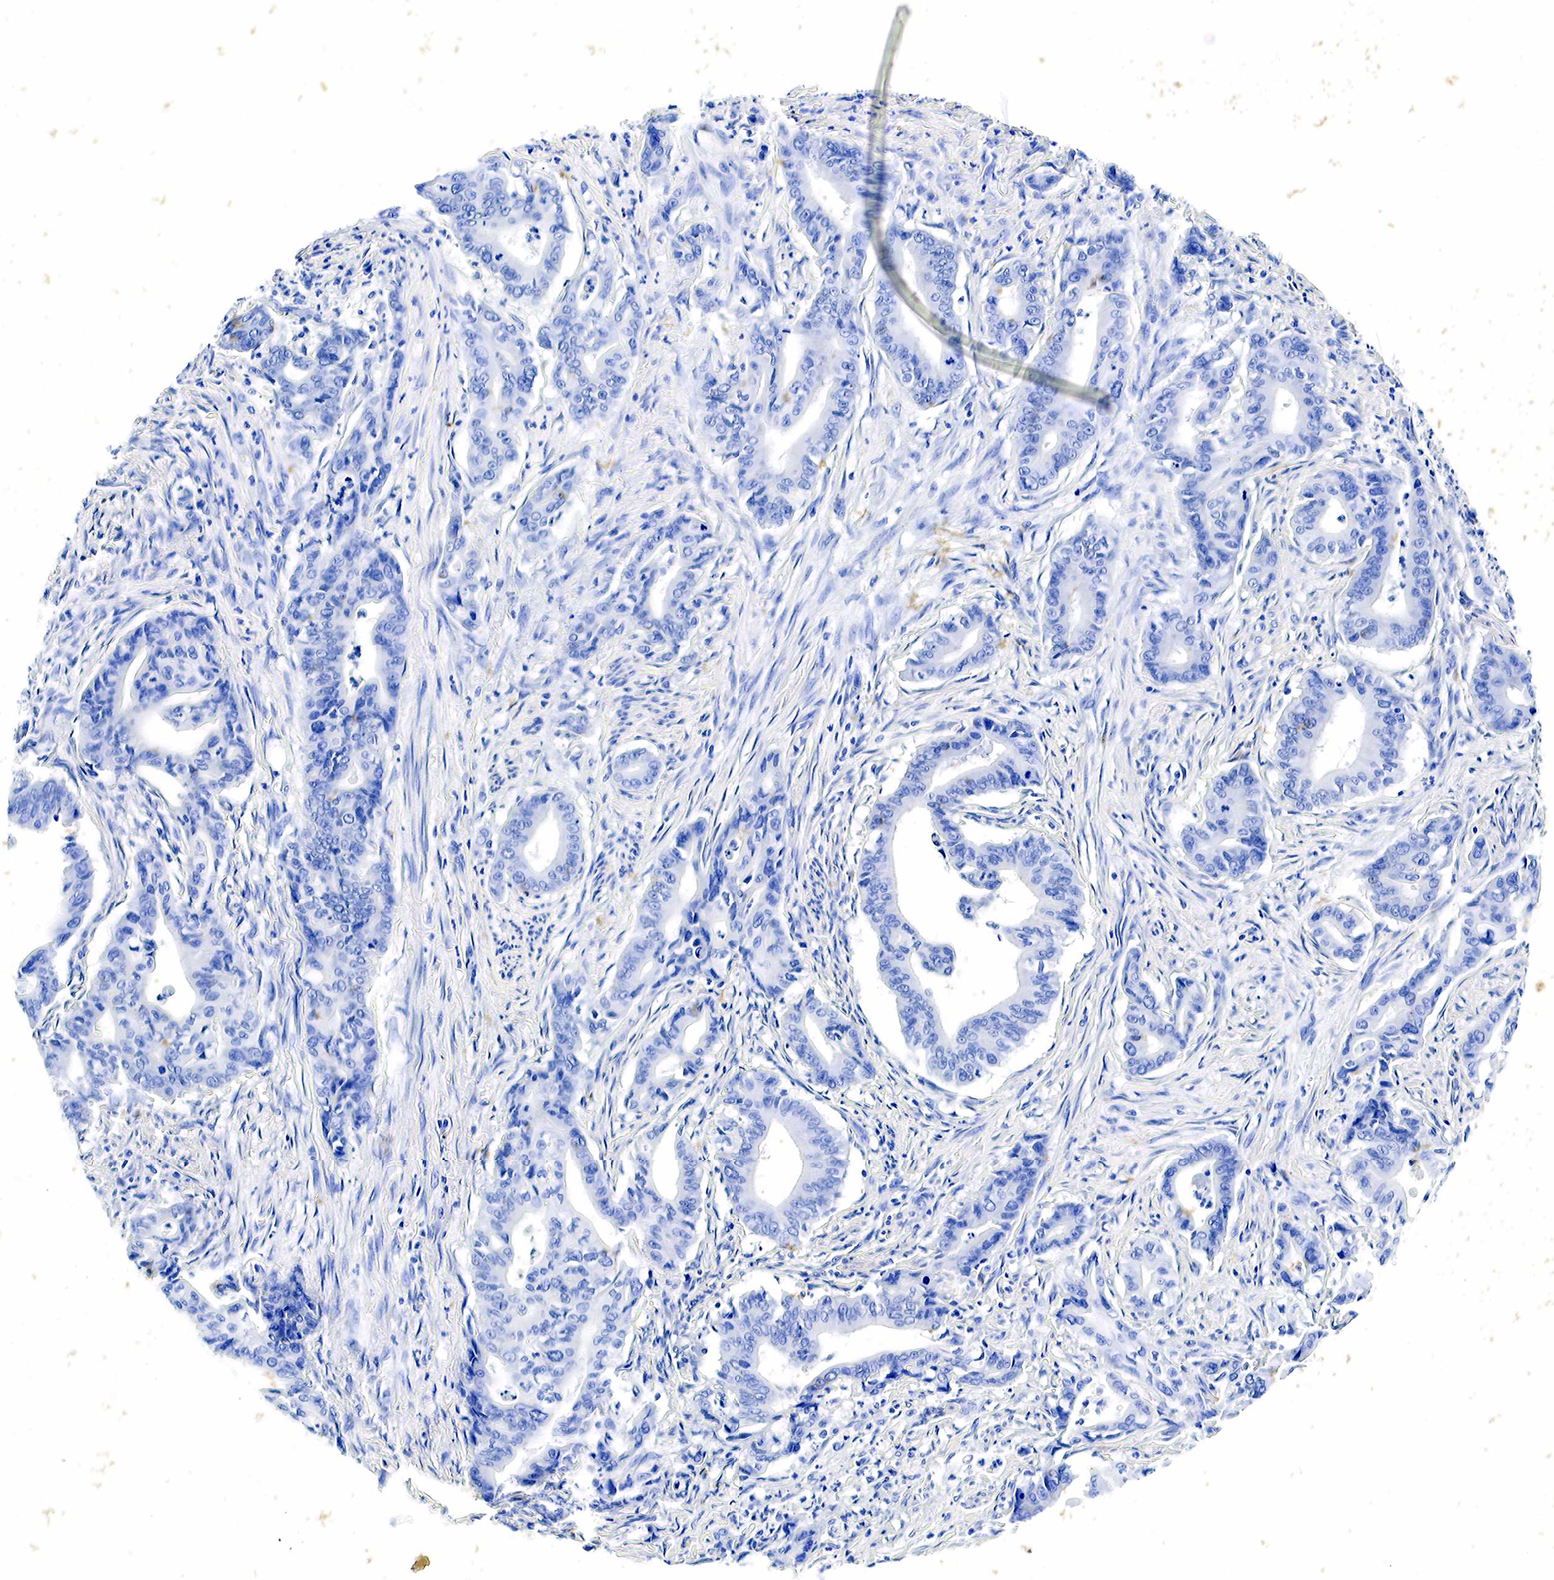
{"staining": {"intensity": "negative", "quantity": "none", "location": "none"}, "tissue": "stomach cancer", "cell_type": "Tumor cells", "image_type": "cancer", "snomed": [{"axis": "morphology", "description": "Adenocarcinoma, NOS"}, {"axis": "topography", "description": "Stomach"}], "caption": "Tumor cells show no significant expression in adenocarcinoma (stomach). The staining is performed using DAB brown chromogen with nuclei counter-stained in using hematoxylin.", "gene": "GCG", "patient": {"sex": "female", "age": 76}}